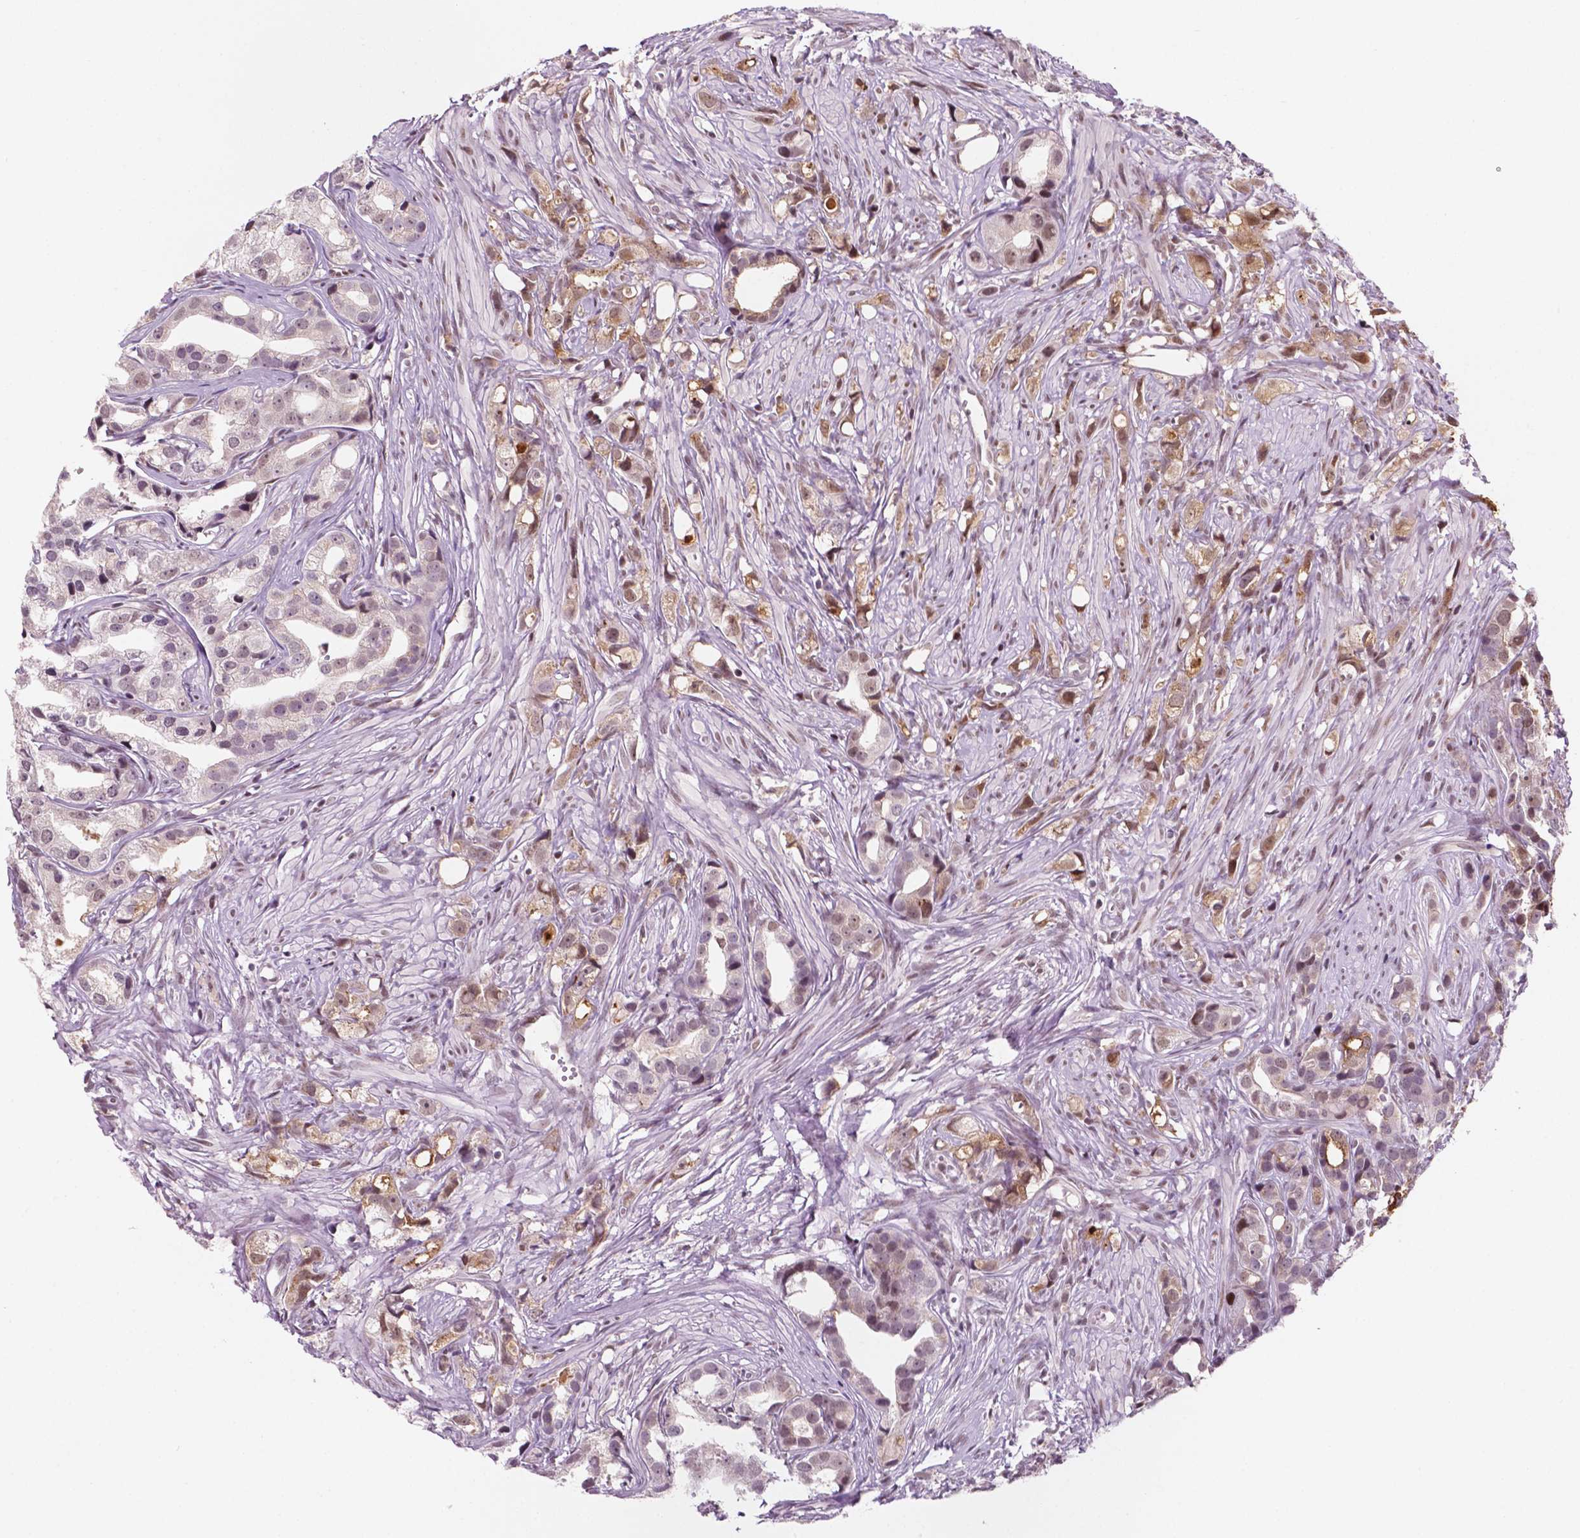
{"staining": {"intensity": "weak", "quantity": "<25%", "location": "nuclear"}, "tissue": "prostate cancer", "cell_type": "Tumor cells", "image_type": "cancer", "snomed": [{"axis": "morphology", "description": "Adenocarcinoma, High grade"}, {"axis": "topography", "description": "Prostate"}], "caption": "Immunohistochemistry (IHC) of human high-grade adenocarcinoma (prostate) reveals no expression in tumor cells. (DAB (3,3'-diaminobenzidine) immunohistochemistry (IHC), high magnification).", "gene": "PER2", "patient": {"sex": "male", "age": 75}}